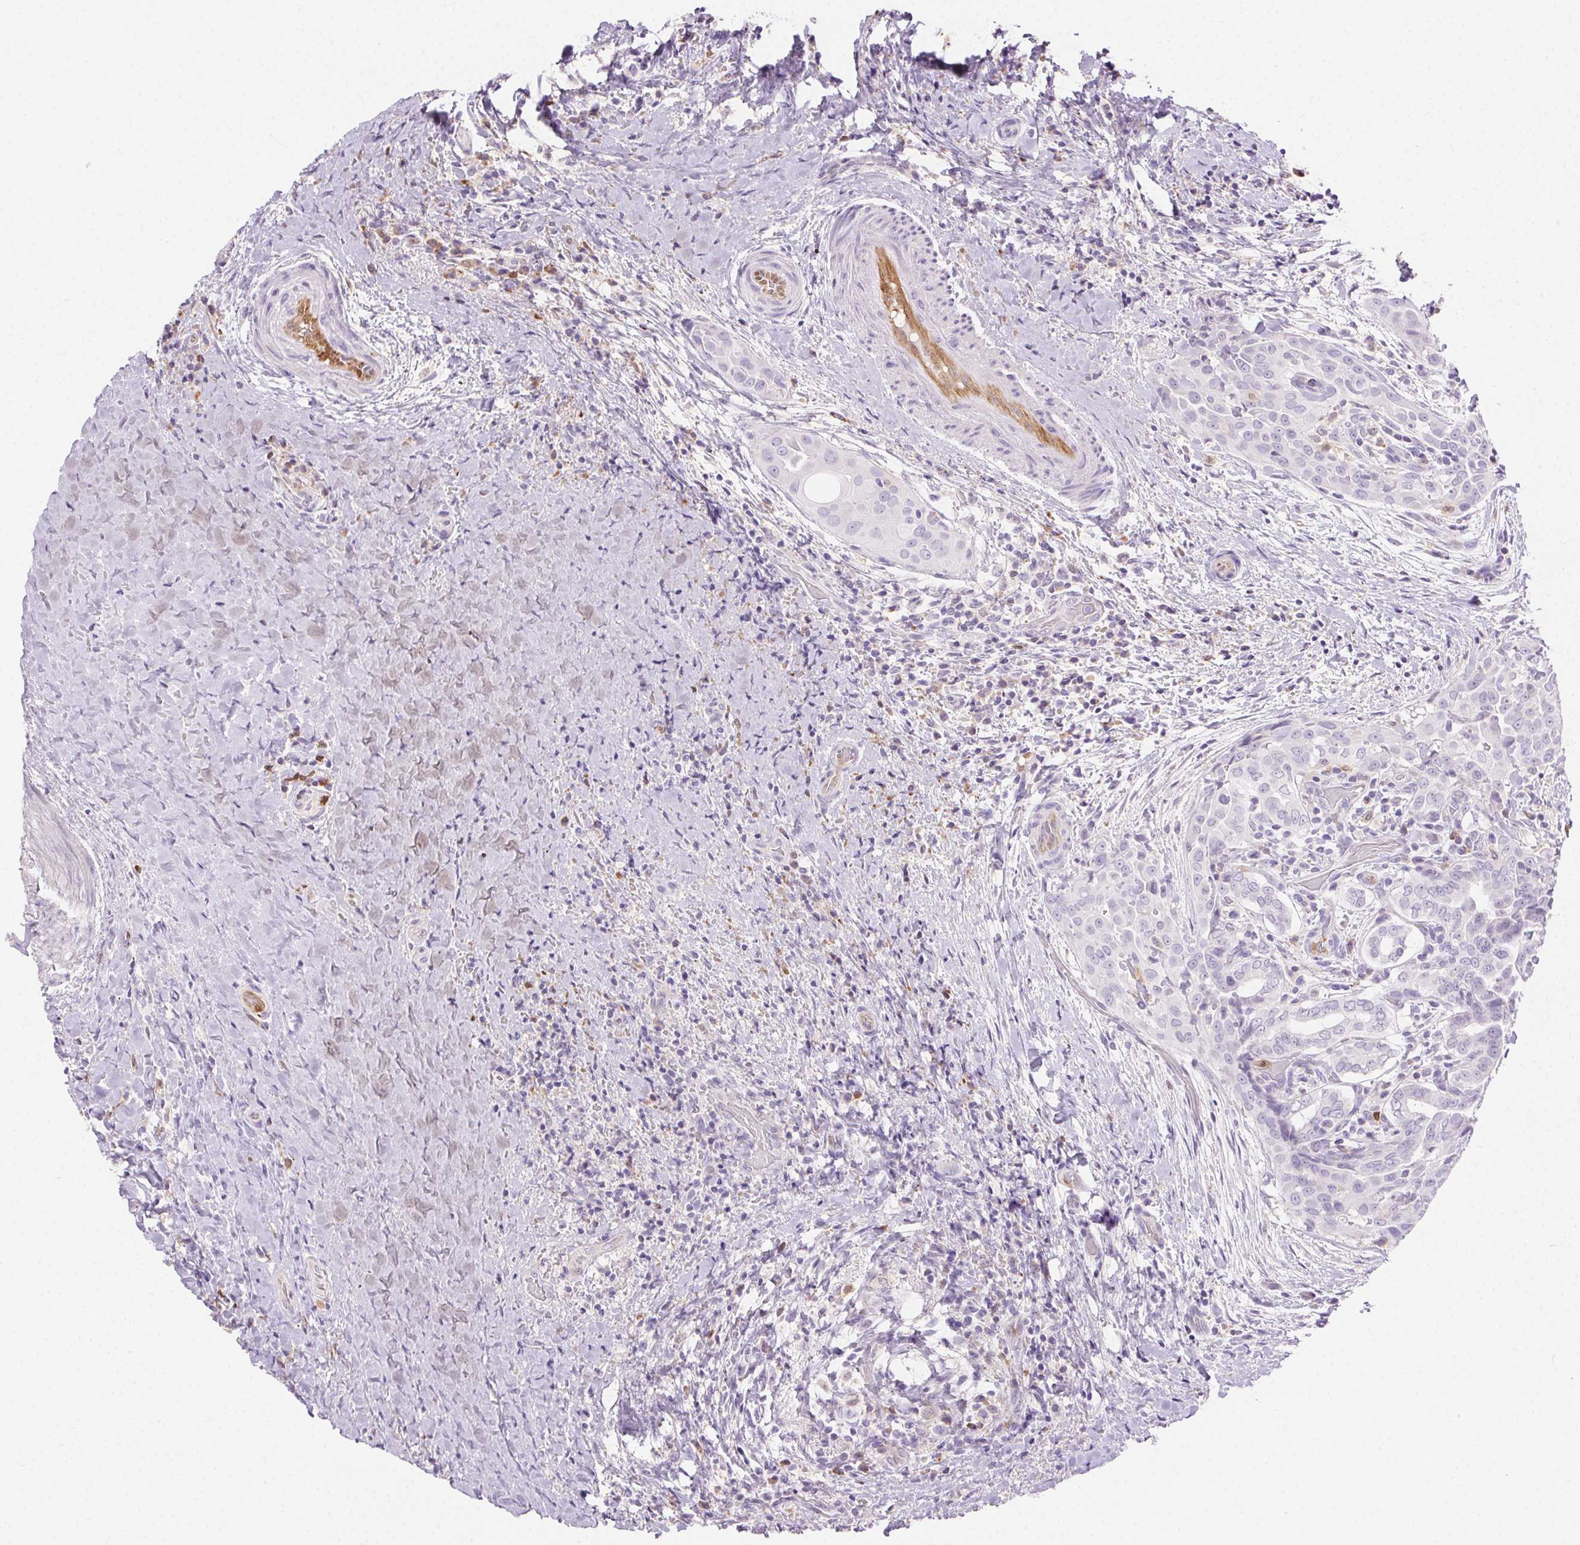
{"staining": {"intensity": "negative", "quantity": "none", "location": "none"}, "tissue": "thyroid cancer", "cell_type": "Tumor cells", "image_type": "cancer", "snomed": [{"axis": "morphology", "description": "Papillary adenocarcinoma, NOS"}, {"axis": "morphology", "description": "Papillary adenoma metastatic"}, {"axis": "topography", "description": "Thyroid gland"}], "caption": "IHC of human thyroid cancer exhibits no staining in tumor cells.", "gene": "TMEM45A", "patient": {"sex": "female", "age": 50}}